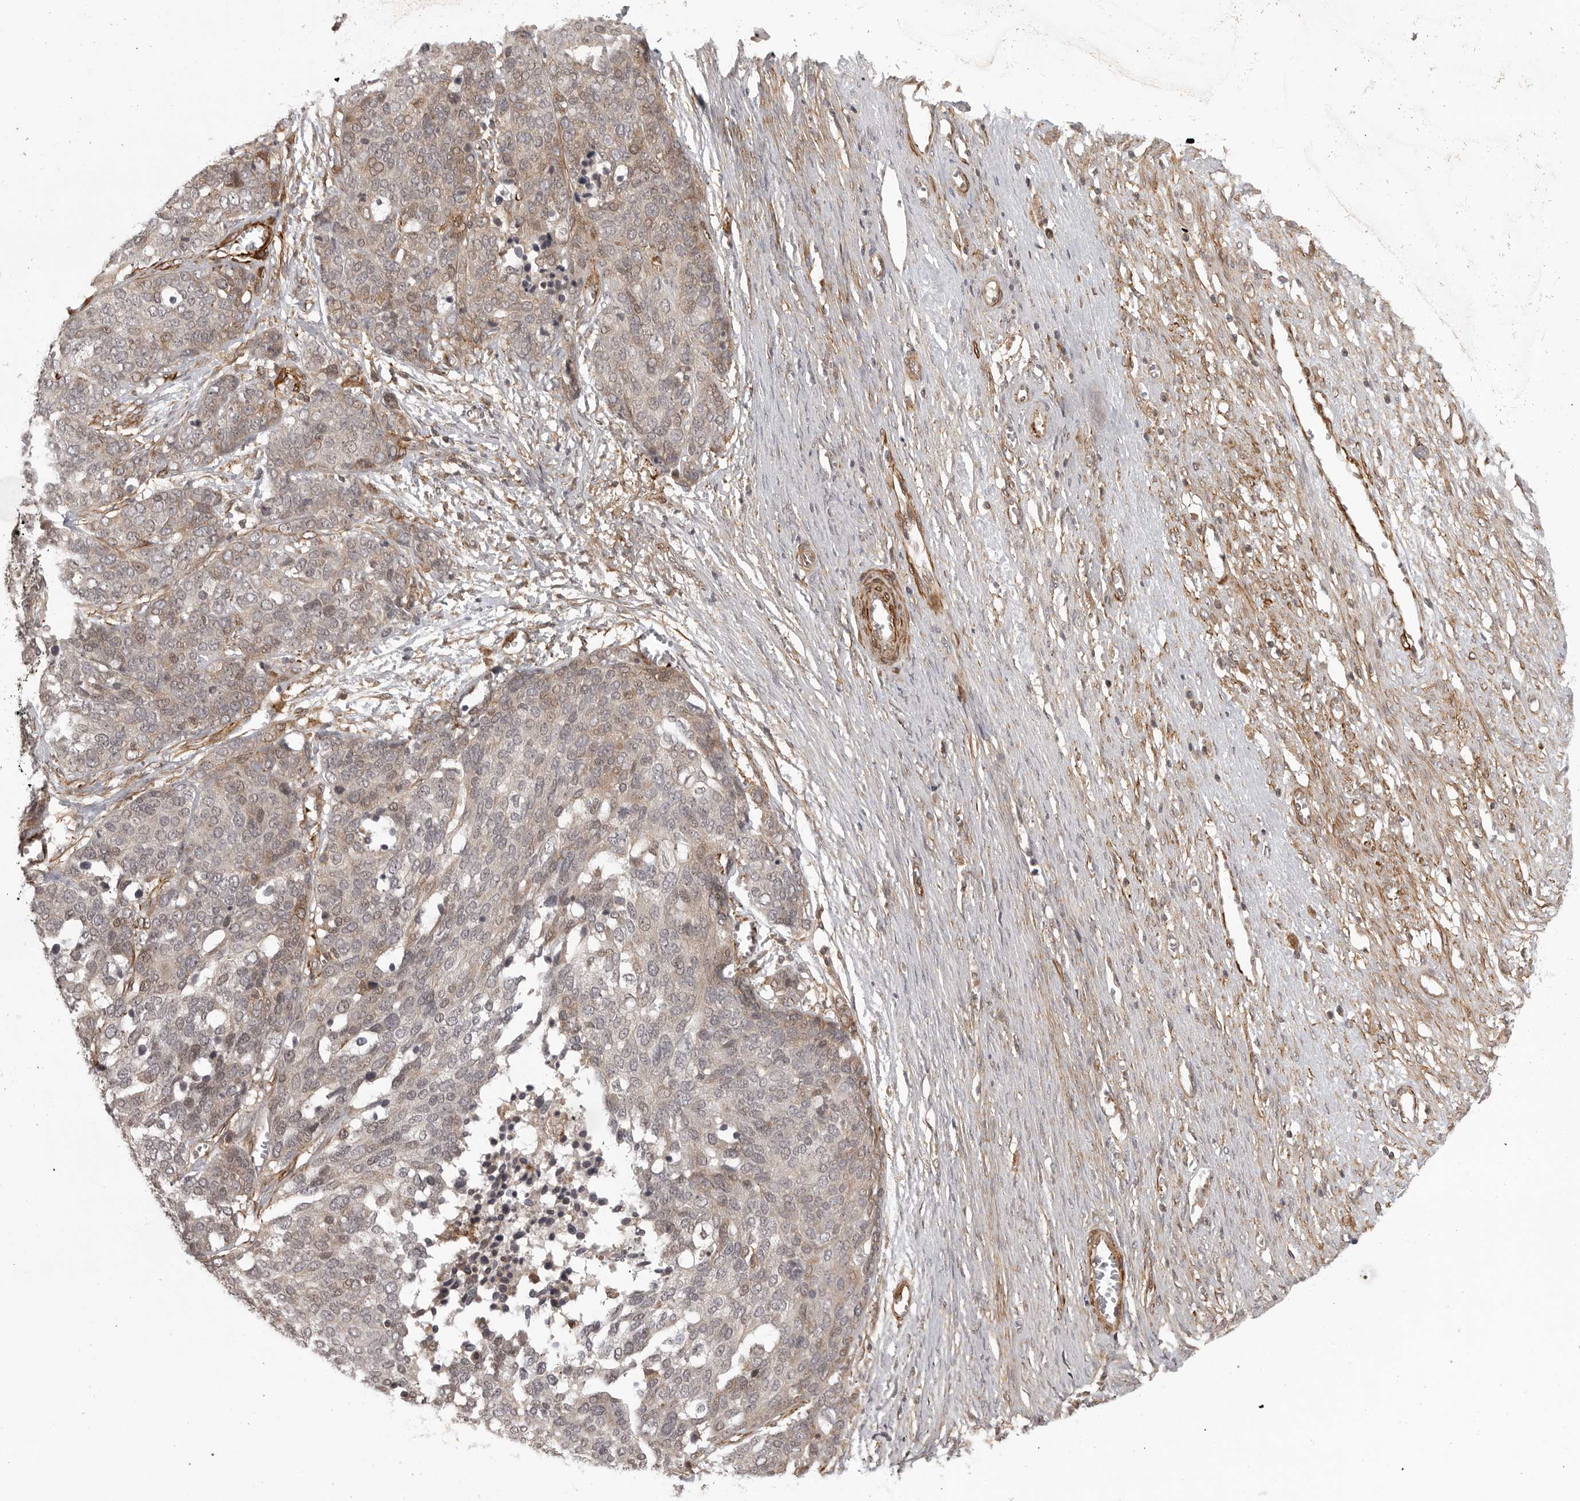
{"staining": {"intensity": "weak", "quantity": ">75%", "location": "cytoplasmic/membranous,nuclear"}, "tissue": "ovarian cancer", "cell_type": "Tumor cells", "image_type": "cancer", "snomed": [{"axis": "morphology", "description": "Cystadenocarcinoma, serous, NOS"}, {"axis": "topography", "description": "Ovary"}], "caption": "A histopathology image of human ovarian cancer (serous cystadenocarcinoma) stained for a protein exhibits weak cytoplasmic/membranous and nuclear brown staining in tumor cells. (Brightfield microscopy of DAB IHC at high magnification).", "gene": "TUT4", "patient": {"sex": "female", "age": 44}}